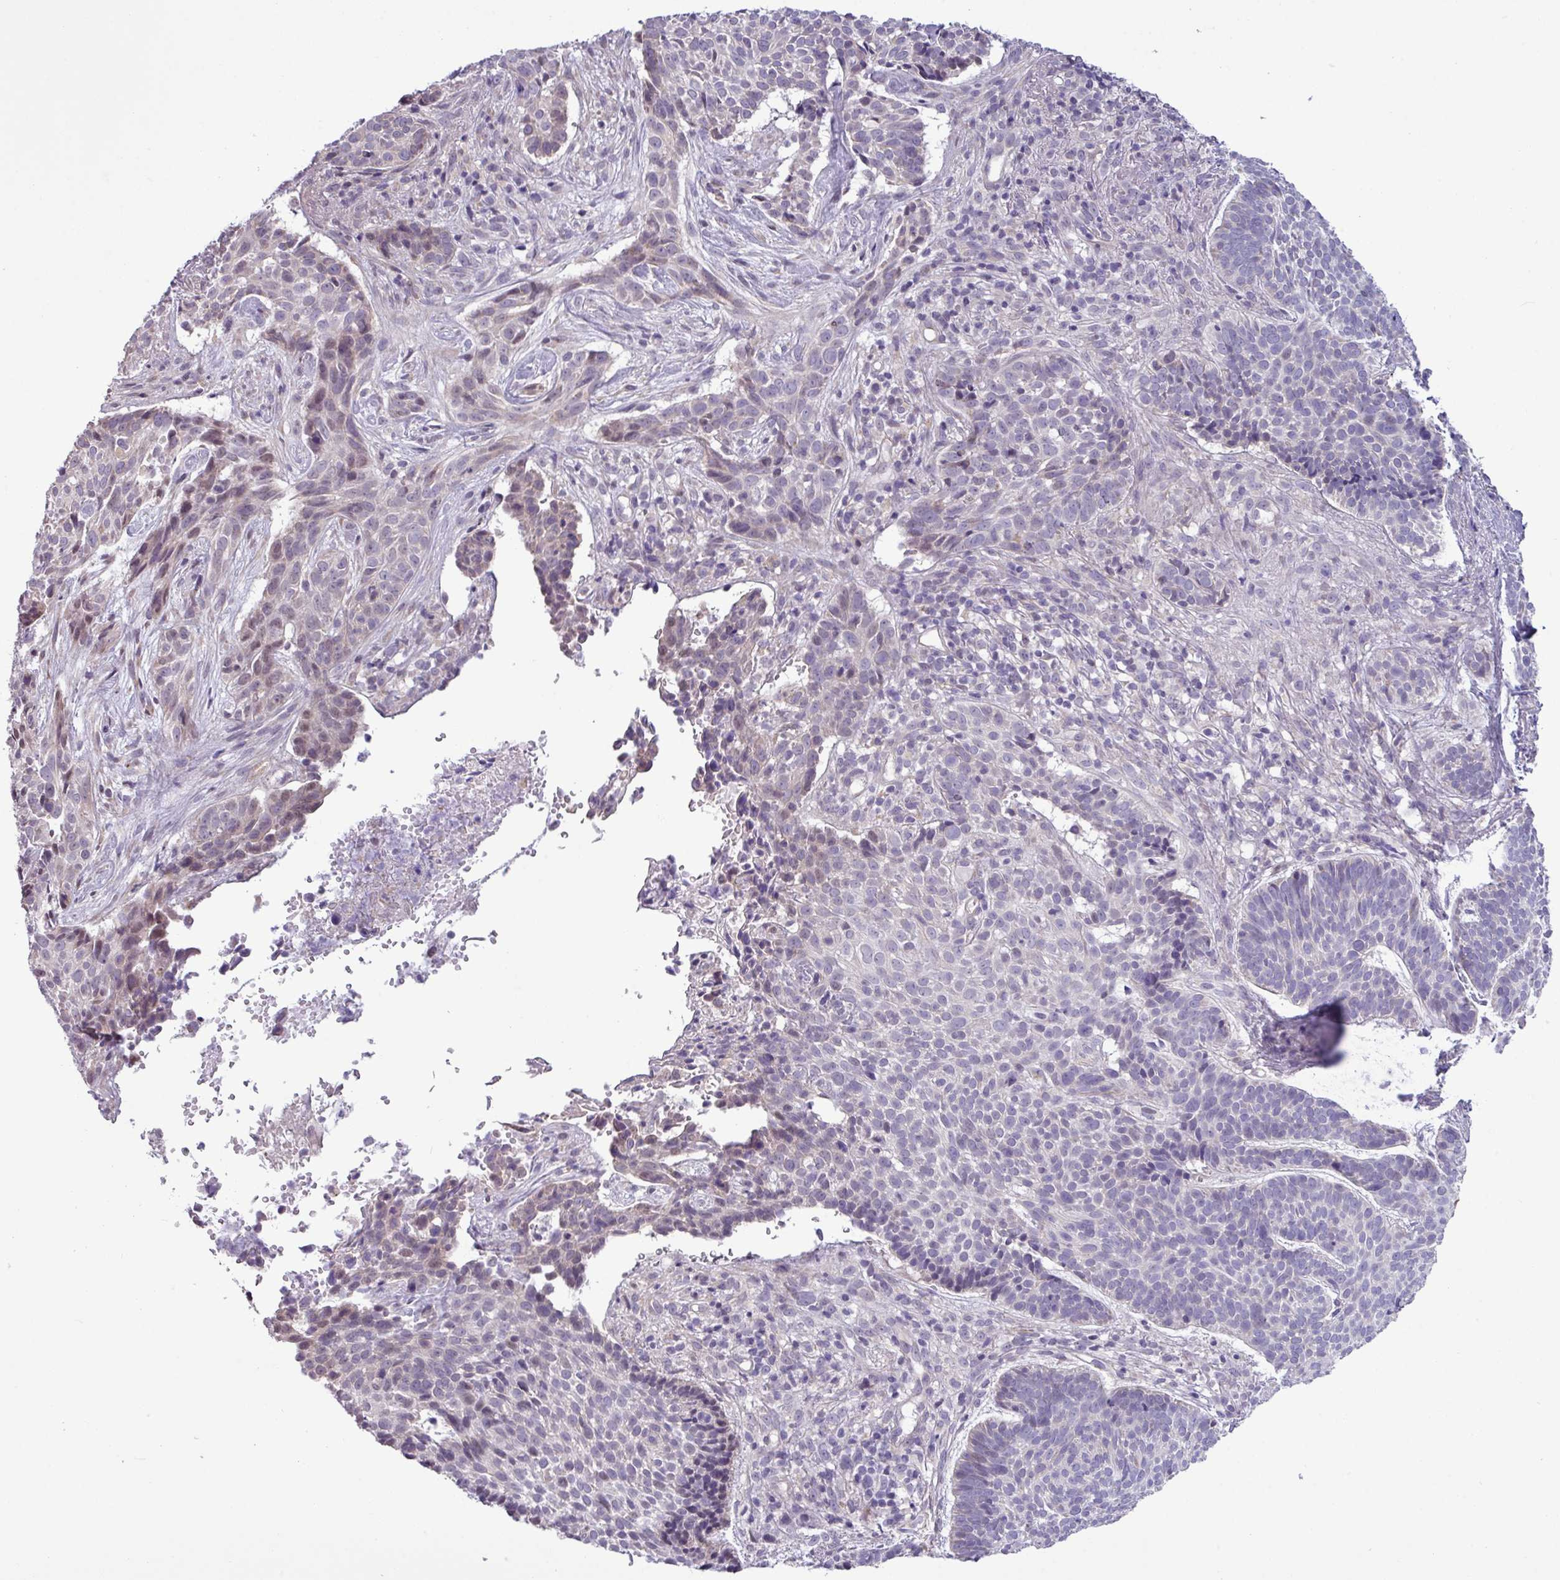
{"staining": {"intensity": "weak", "quantity": "<25%", "location": "nuclear"}, "tissue": "skin cancer", "cell_type": "Tumor cells", "image_type": "cancer", "snomed": [{"axis": "morphology", "description": "Basal cell carcinoma"}, {"axis": "topography", "description": "Skin"}], "caption": "A high-resolution image shows immunohistochemistry staining of skin basal cell carcinoma, which demonstrates no significant positivity in tumor cells.", "gene": "IRGC", "patient": {"sex": "male", "age": 70}}